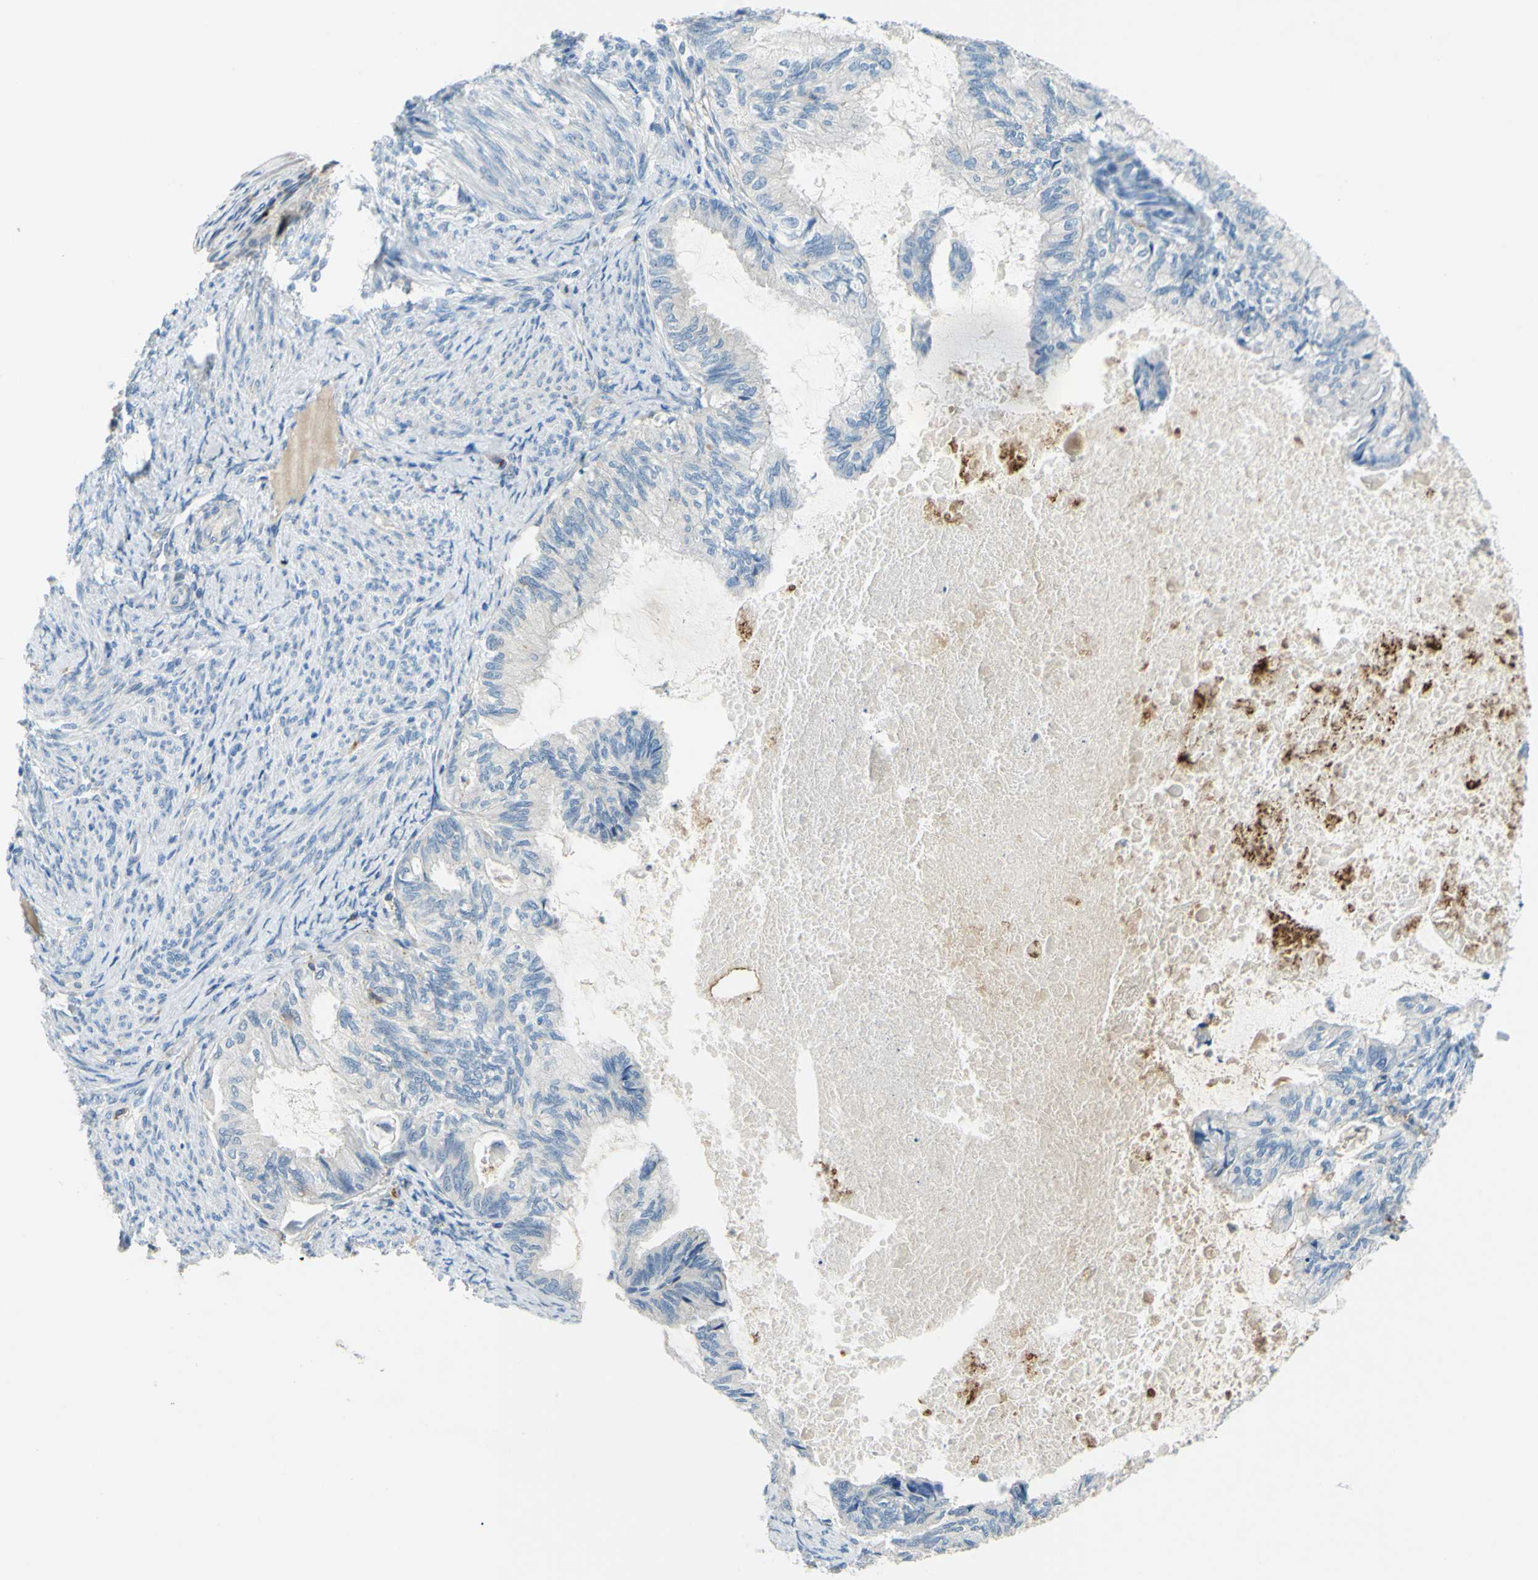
{"staining": {"intensity": "negative", "quantity": "none", "location": "none"}, "tissue": "cervical cancer", "cell_type": "Tumor cells", "image_type": "cancer", "snomed": [{"axis": "morphology", "description": "Normal tissue, NOS"}, {"axis": "morphology", "description": "Adenocarcinoma, NOS"}, {"axis": "topography", "description": "Cervix"}, {"axis": "topography", "description": "Endometrium"}], "caption": "IHC image of neoplastic tissue: cervical cancer (adenocarcinoma) stained with DAB (3,3'-diaminobenzidine) exhibits no significant protein staining in tumor cells.", "gene": "ARHGAP1", "patient": {"sex": "female", "age": 86}}